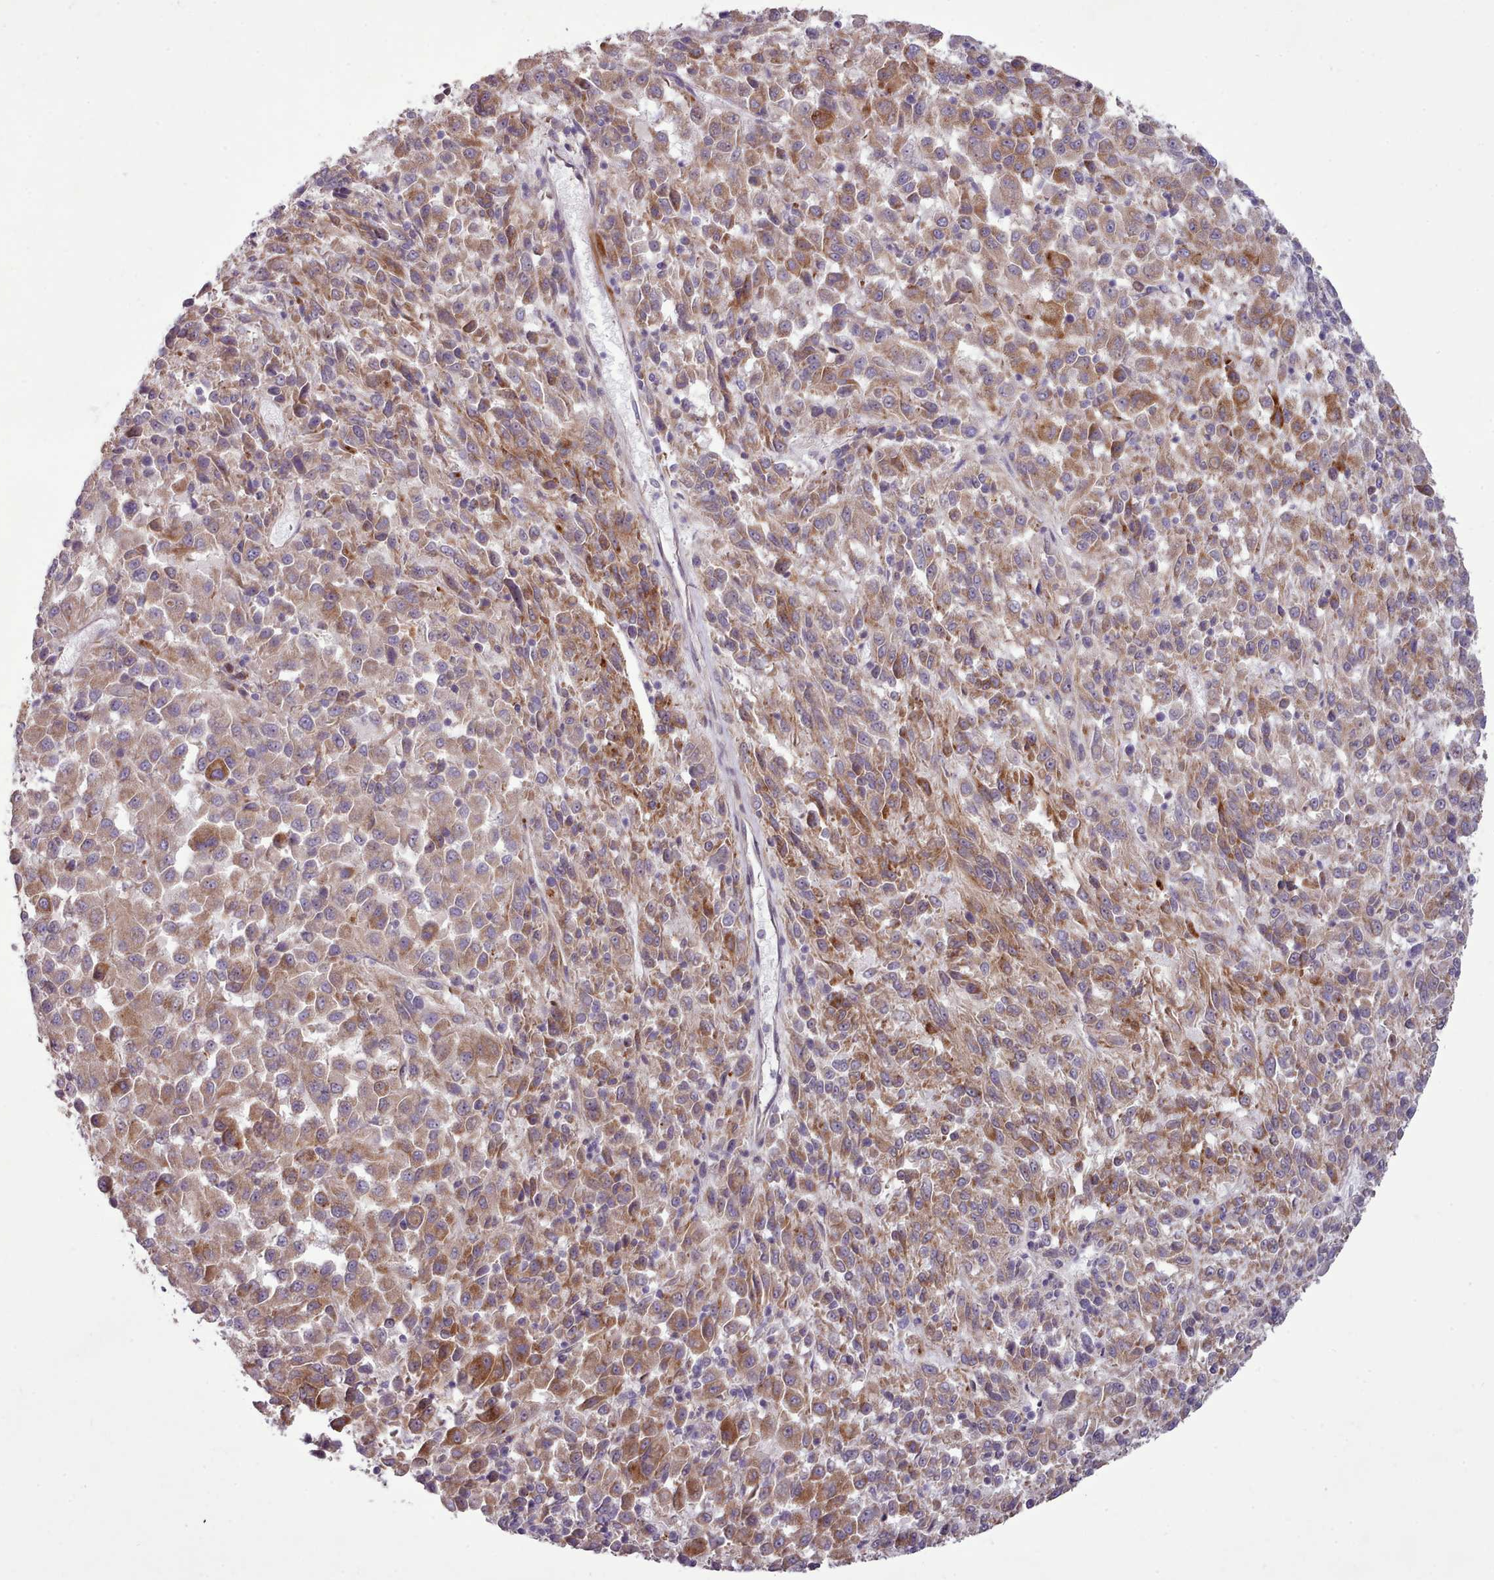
{"staining": {"intensity": "moderate", "quantity": ">75%", "location": "cytoplasmic/membranous"}, "tissue": "melanoma", "cell_type": "Tumor cells", "image_type": "cancer", "snomed": [{"axis": "morphology", "description": "Malignant melanoma, Metastatic site"}, {"axis": "topography", "description": "Lung"}], "caption": "A micrograph of human malignant melanoma (metastatic site) stained for a protein demonstrates moderate cytoplasmic/membranous brown staining in tumor cells.", "gene": "DPF1", "patient": {"sex": "male", "age": 64}}